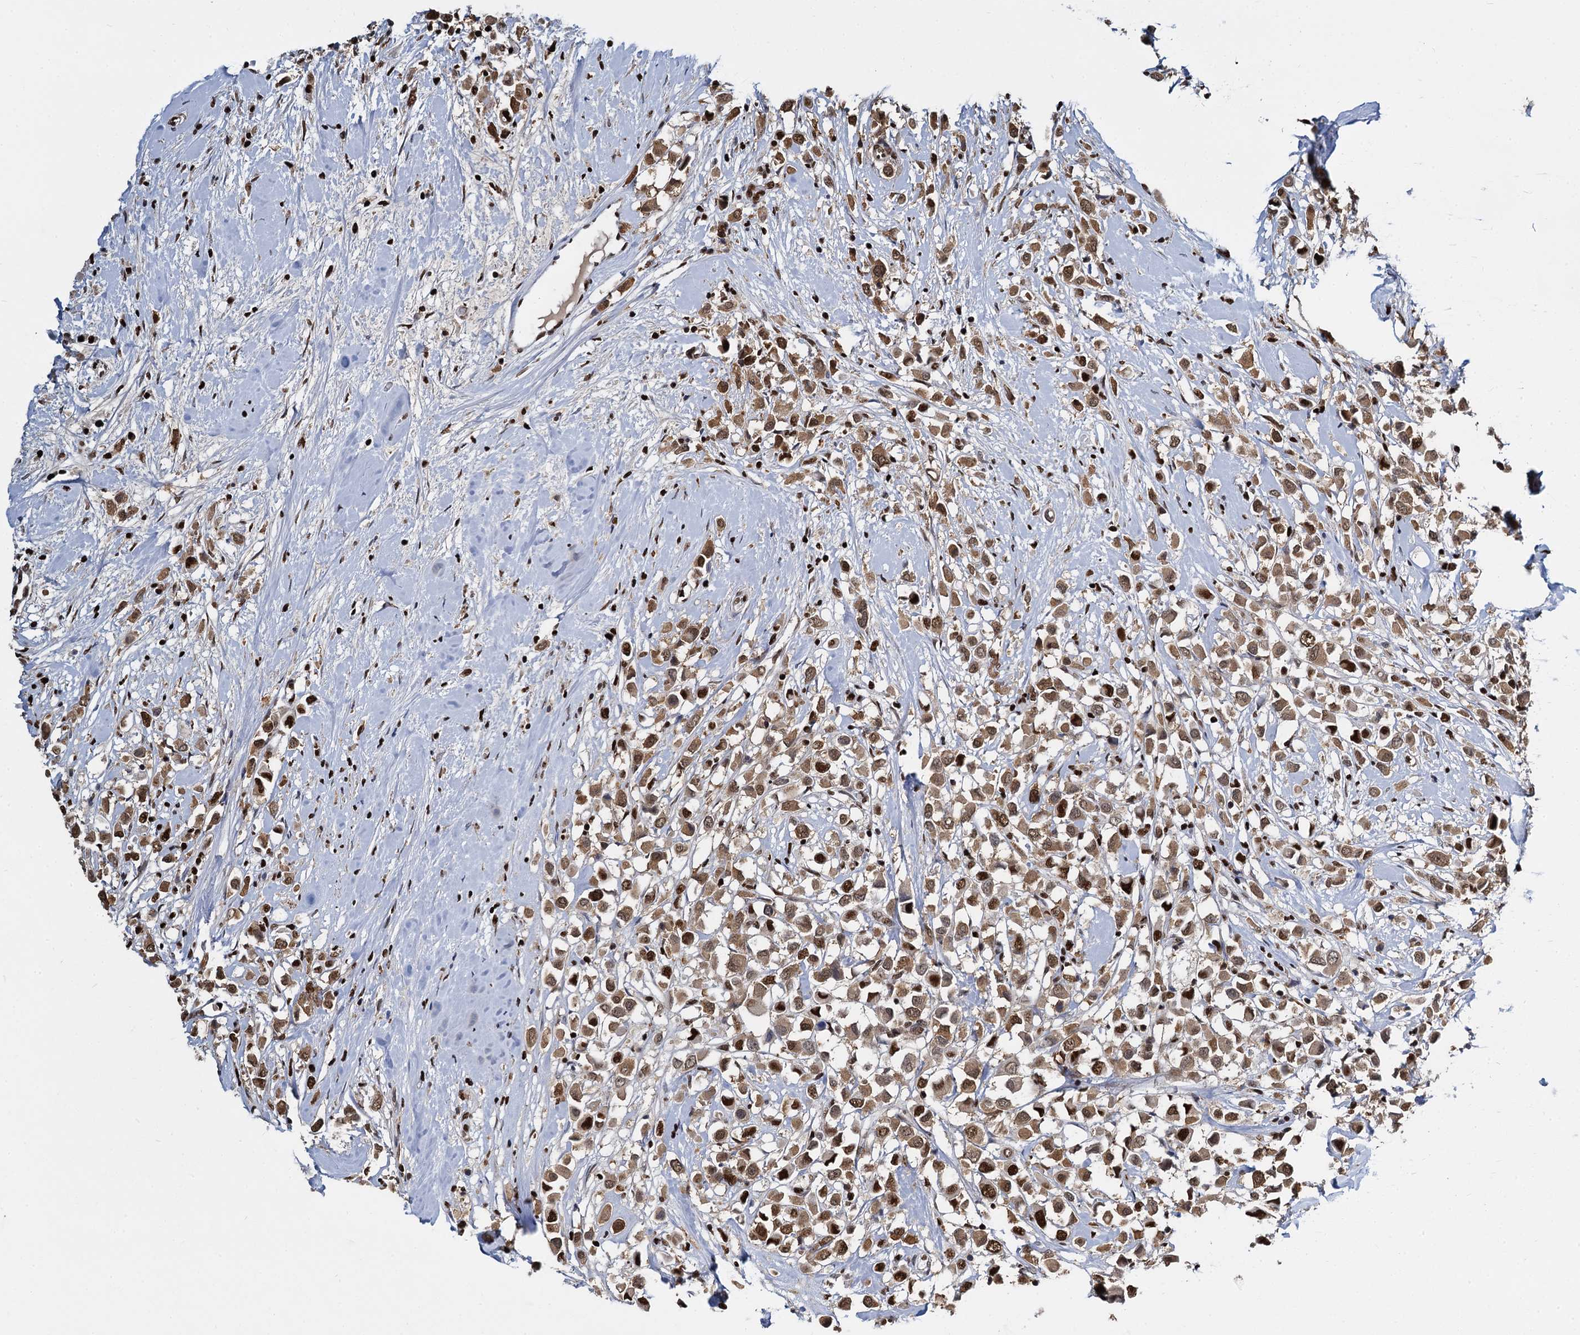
{"staining": {"intensity": "moderate", "quantity": ">75%", "location": "cytoplasmic/membranous,nuclear"}, "tissue": "breast cancer", "cell_type": "Tumor cells", "image_type": "cancer", "snomed": [{"axis": "morphology", "description": "Duct carcinoma"}, {"axis": "topography", "description": "Breast"}], "caption": "IHC photomicrograph of human breast cancer (infiltrating ductal carcinoma) stained for a protein (brown), which reveals medium levels of moderate cytoplasmic/membranous and nuclear staining in approximately >75% of tumor cells.", "gene": "DCPS", "patient": {"sex": "female", "age": 87}}